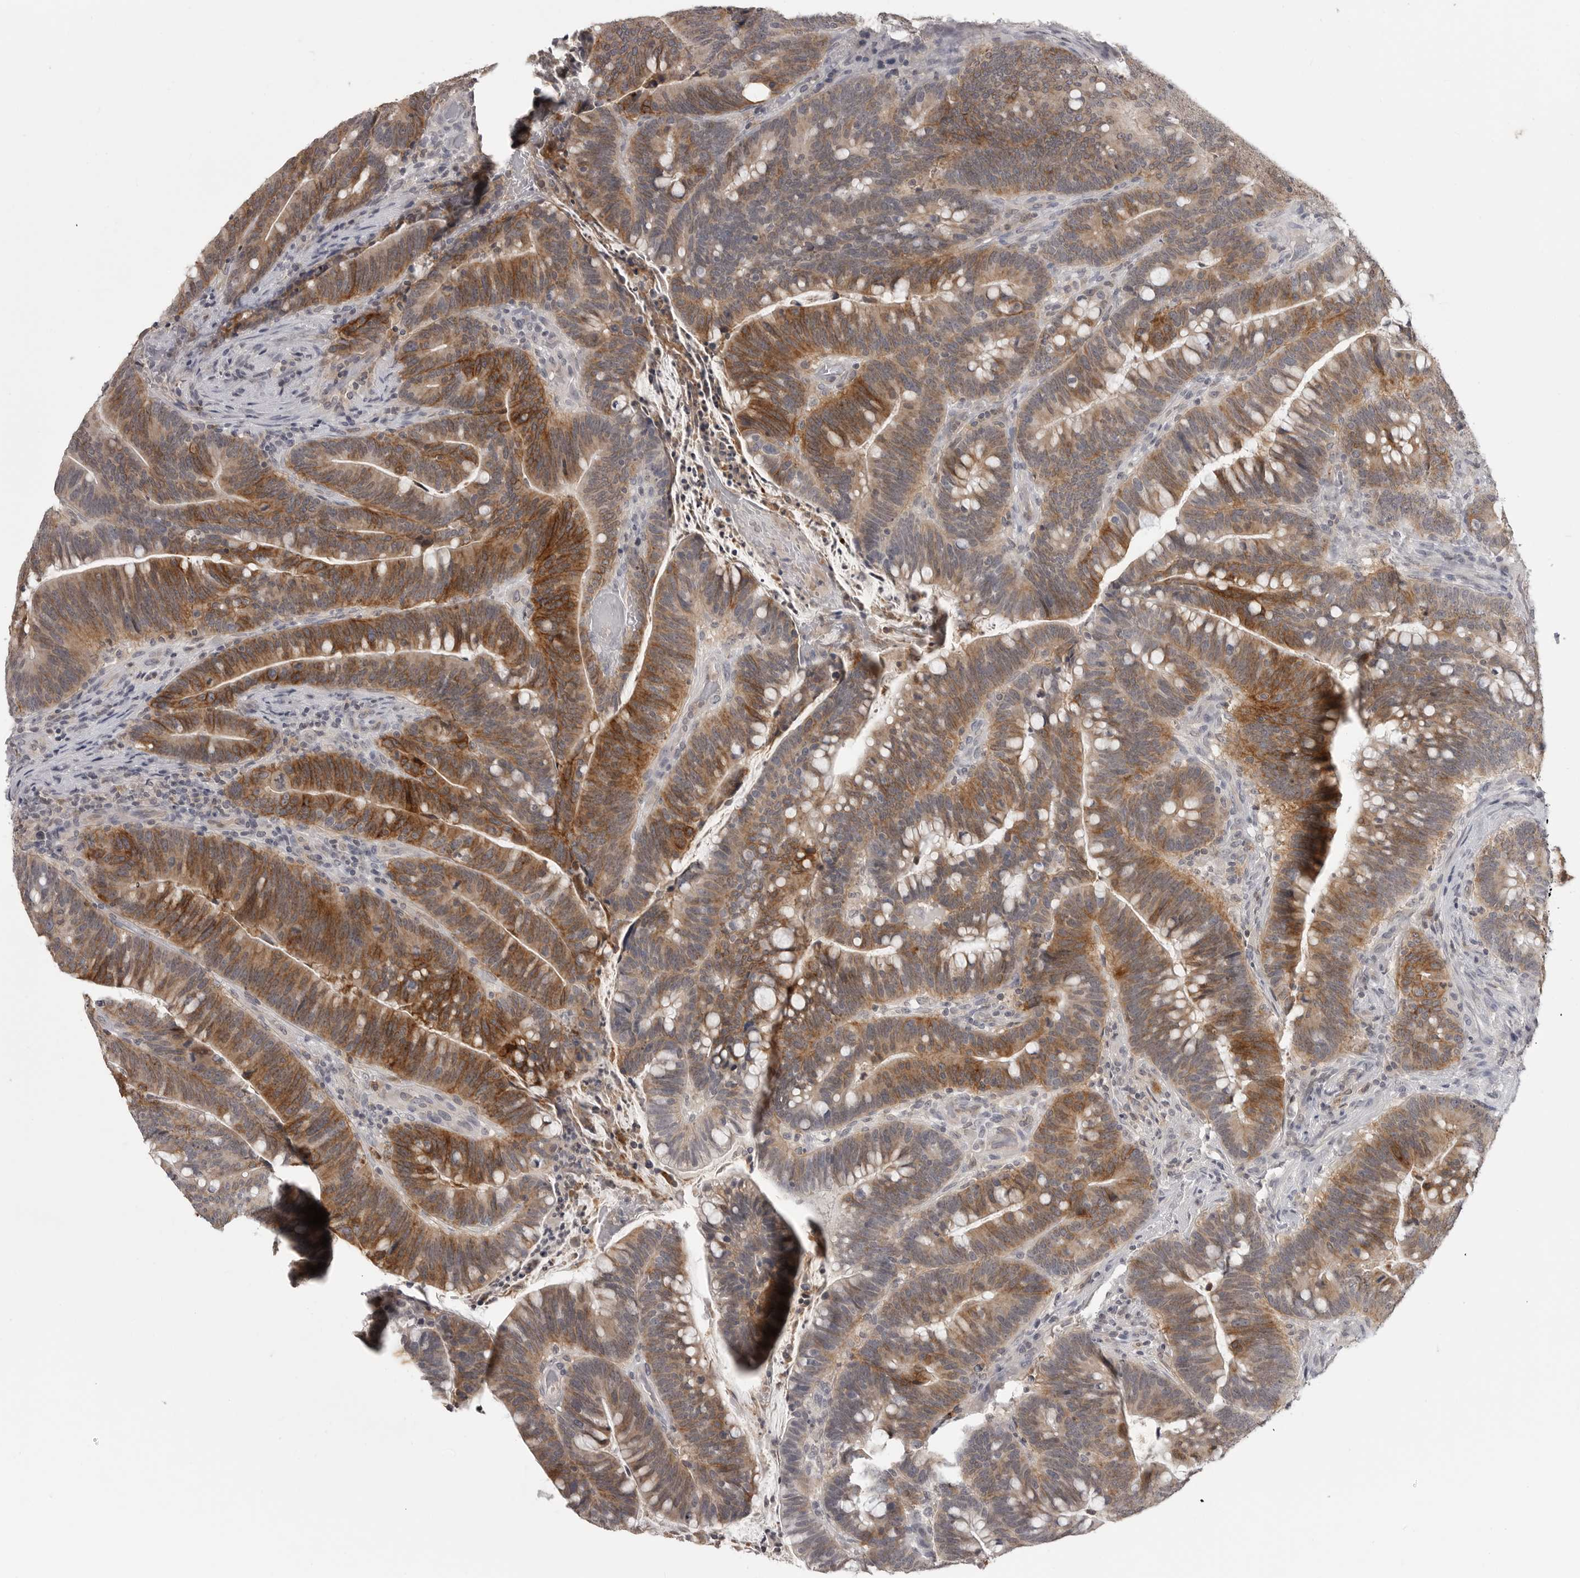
{"staining": {"intensity": "strong", "quantity": ">75%", "location": "cytoplasmic/membranous"}, "tissue": "colorectal cancer", "cell_type": "Tumor cells", "image_type": "cancer", "snomed": [{"axis": "morphology", "description": "Adenocarcinoma, NOS"}, {"axis": "topography", "description": "Colon"}], "caption": "Immunohistochemical staining of human adenocarcinoma (colorectal) displays high levels of strong cytoplasmic/membranous protein staining in about >75% of tumor cells. (Brightfield microscopy of DAB IHC at high magnification).", "gene": "IFNGR1", "patient": {"sex": "female", "age": 66}}